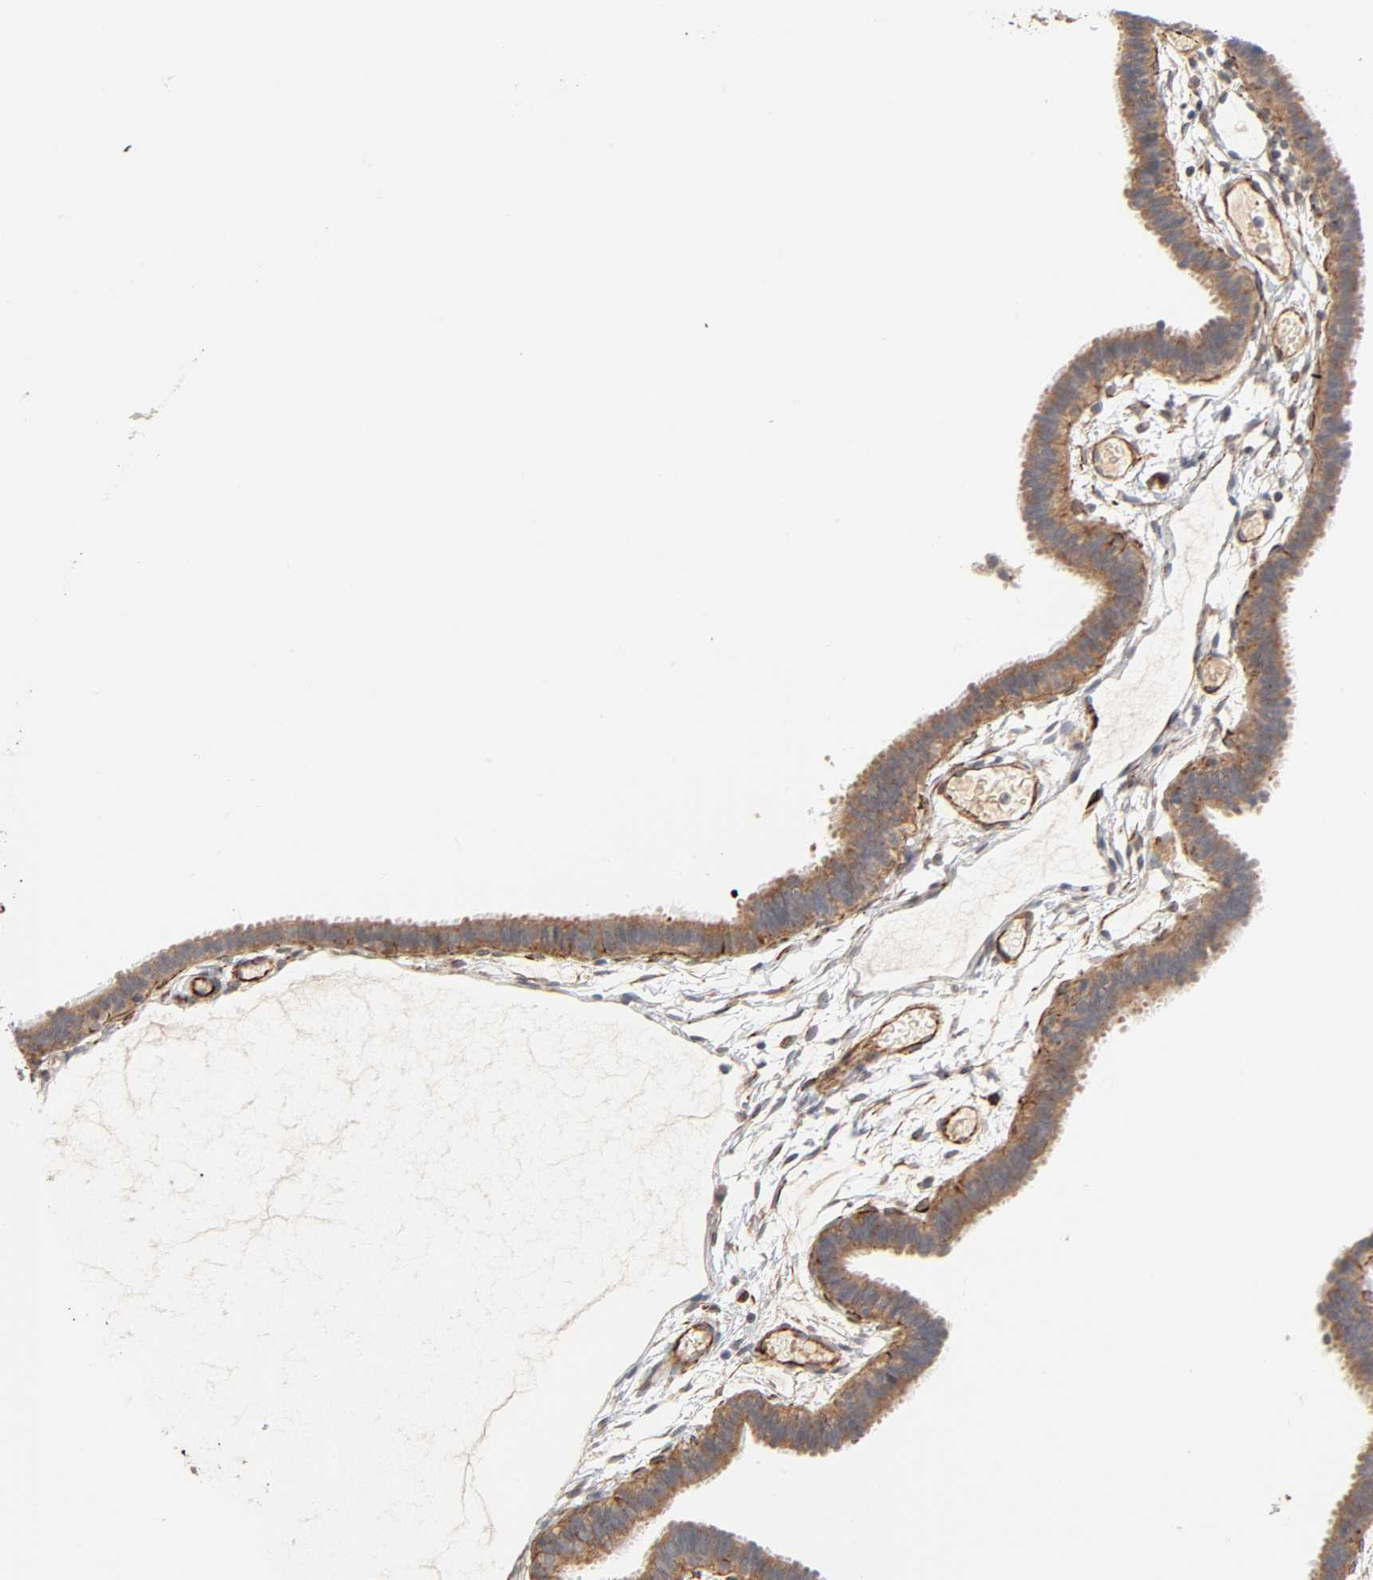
{"staining": {"intensity": "moderate", "quantity": ">75%", "location": "cytoplasmic/membranous"}, "tissue": "fallopian tube", "cell_type": "Glandular cells", "image_type": "normal", "snomed": [{"axis": "morphology", "description": "Normal tissue, NOS"}, {"axis": "topography", "description": "Fallopian tube"}], "caption": "A high-resolution micrograph shows IHC staining of benign fallopian tube, which displays moderate cytoplasmic/membranous staining in approximately >75% of glandular cells.", "gene": "REEP5", "patient": {"sex": "female", "age": 29}}